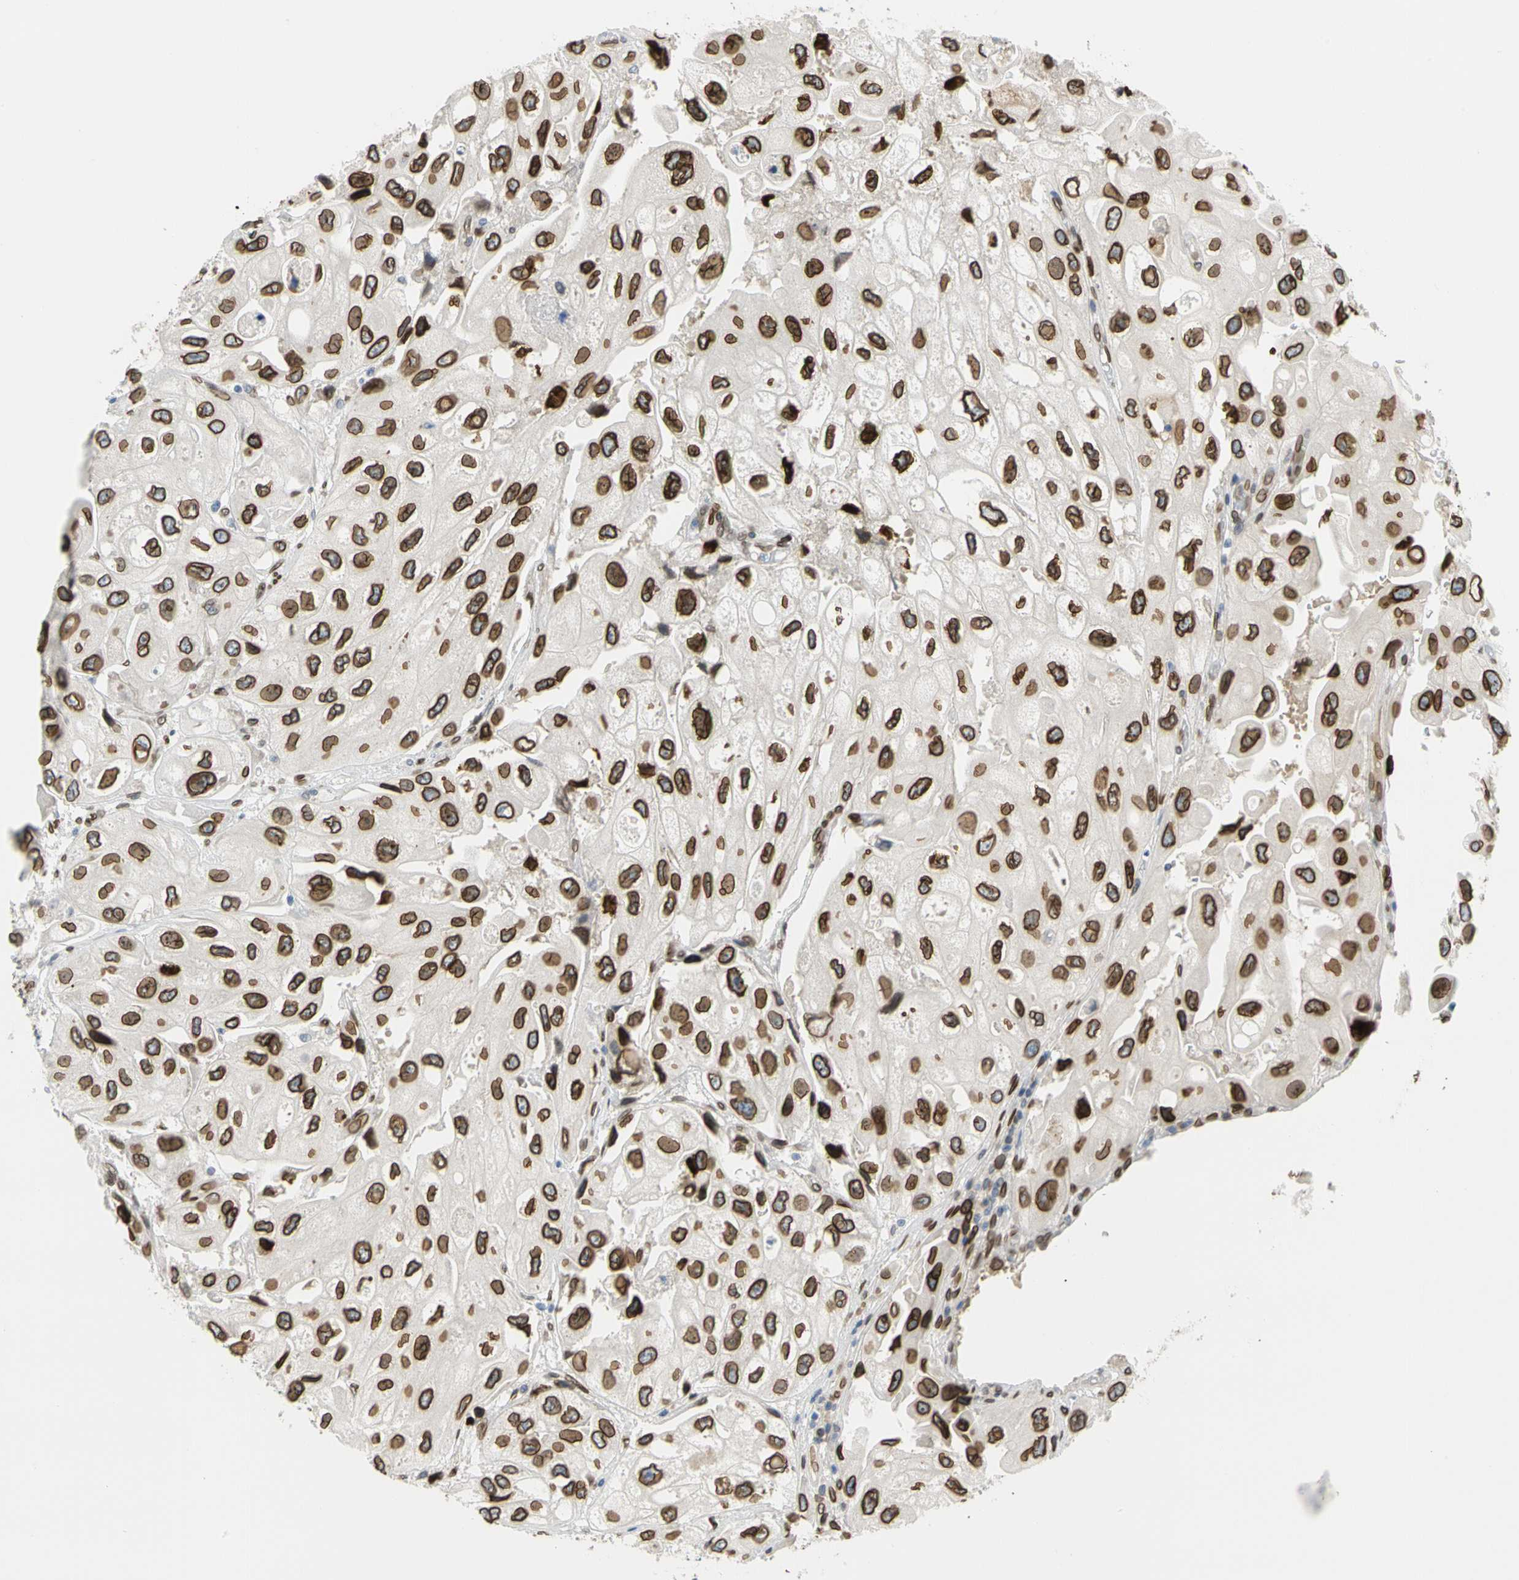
{"staining": {"intensity": "strong", "quantity": ">75%", "location": "cytoplasmic/membranous,nuclear"}, "tissue": "urothelial cancer", "cell_type": "Tumor cells", "image_type": "cancer", "snomed": [{"axis": "morphology", "description": "Urothelial carcinoma, High grade"}, {"axis": "topography", "description": "Urinary bladder"}], "caption": "Urothelial carcinoma (high-grade) stained with a brown dye displays strong cytoplasmic/membranous and nuclear positive staining in approximately >75% of tumor cells.", "gene": "SUN1", "patient": {"sex": "female", "age": 64}}